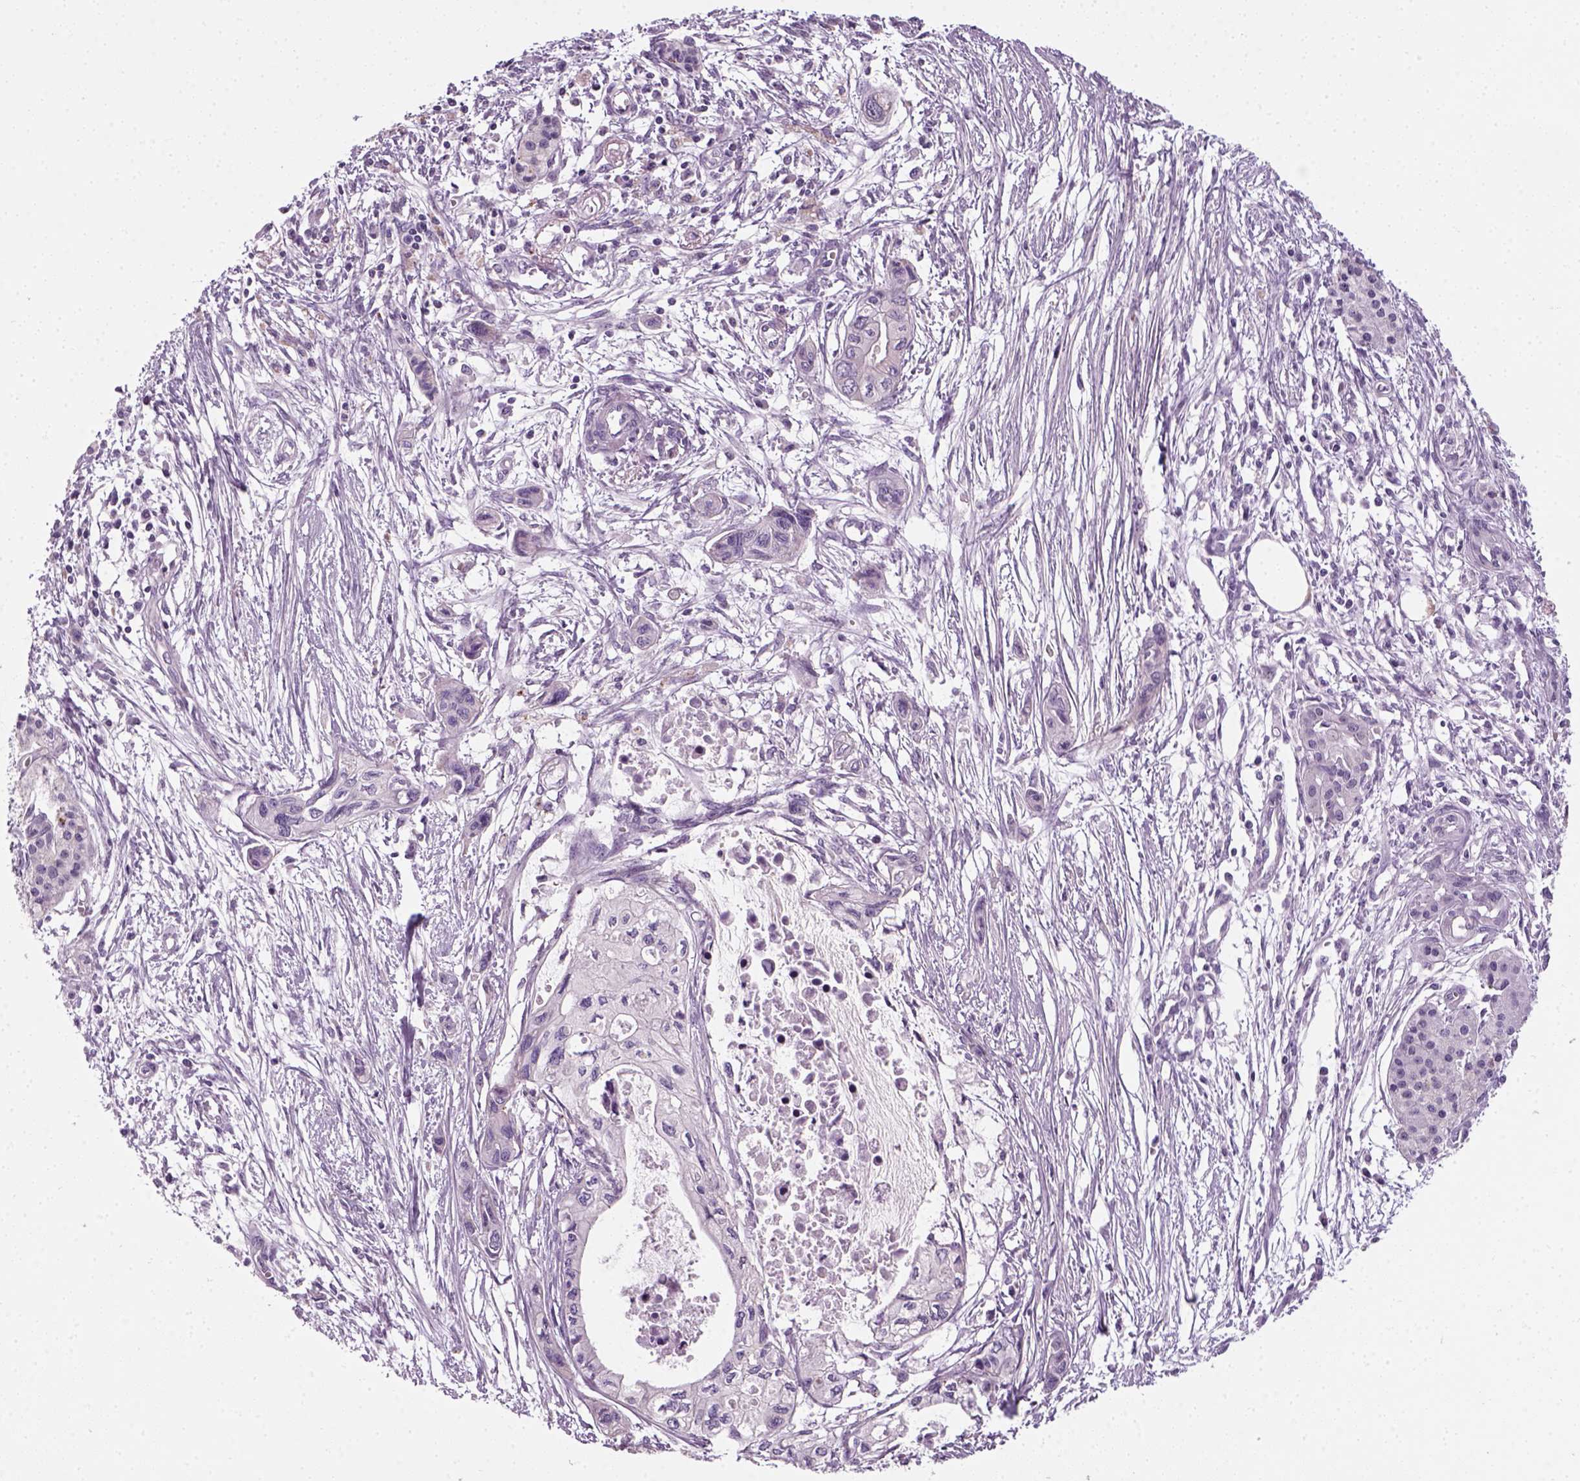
{"staining": {"intensity": "negative", "quantity": "none", "location": "none"}, "tissue": "pancreatic cancer", "cell_type": "Tumor cells", "image_type": "cancer", "snomed": [{"axis": "morphology", "description": "Adenocarcinoma, NOS"}, {"axis": "topography", "description": "Pancreas"}], "caption": "Adenocarcinoma (pancreatic) was stained to show a protein in brown. There is no significant staining in tumor cells. (DAB (3,3'-diaminobenzidine) IHC visualized using brightfield microscopy, high magnification).", "gene": "ELOVL3", "patient": {"sex": "female", "age": 76}}